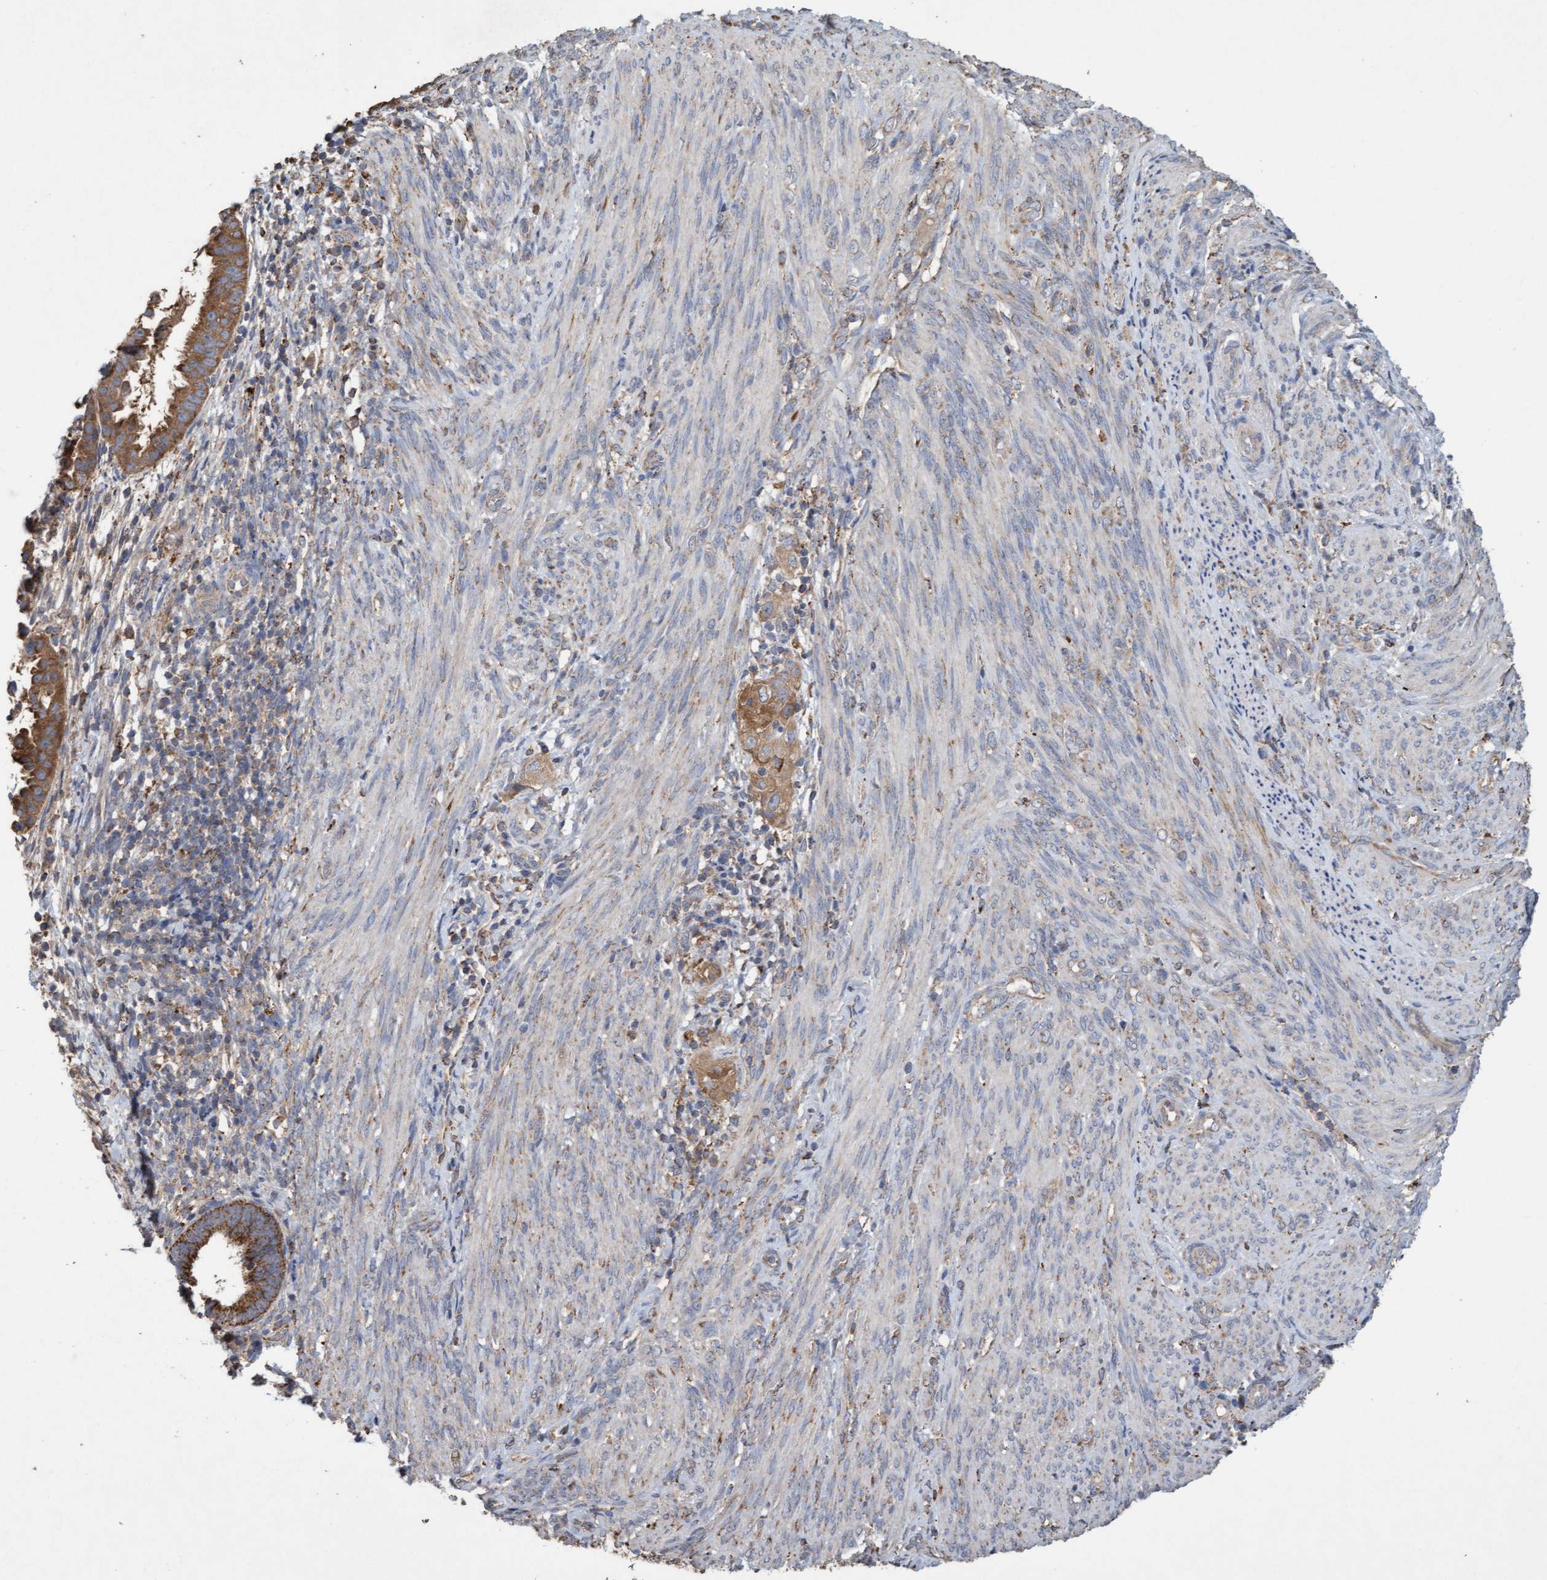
{"staining": {"intensity": "moderate", "quantity": ">75%", "location": "cytoplasmic/membranous"}, "tissue": "endometrial cancer", "cell_type": "Tumor cells", "image_type": "cancer", "snomed": [{"axis": "morphology", "description": "Adenocarcinoma, NOS"}, {"axis": "topography", "description": "Endometrium"}], "caption": "Endometrial adenocarcinoma stained for a protein (brown) displays moderate cytoplasmic/membranous positive positivity in approximately >75% of tumor cells.", "gene": "ATPAF2", "patient": {"sex": "female", "age": 85}}